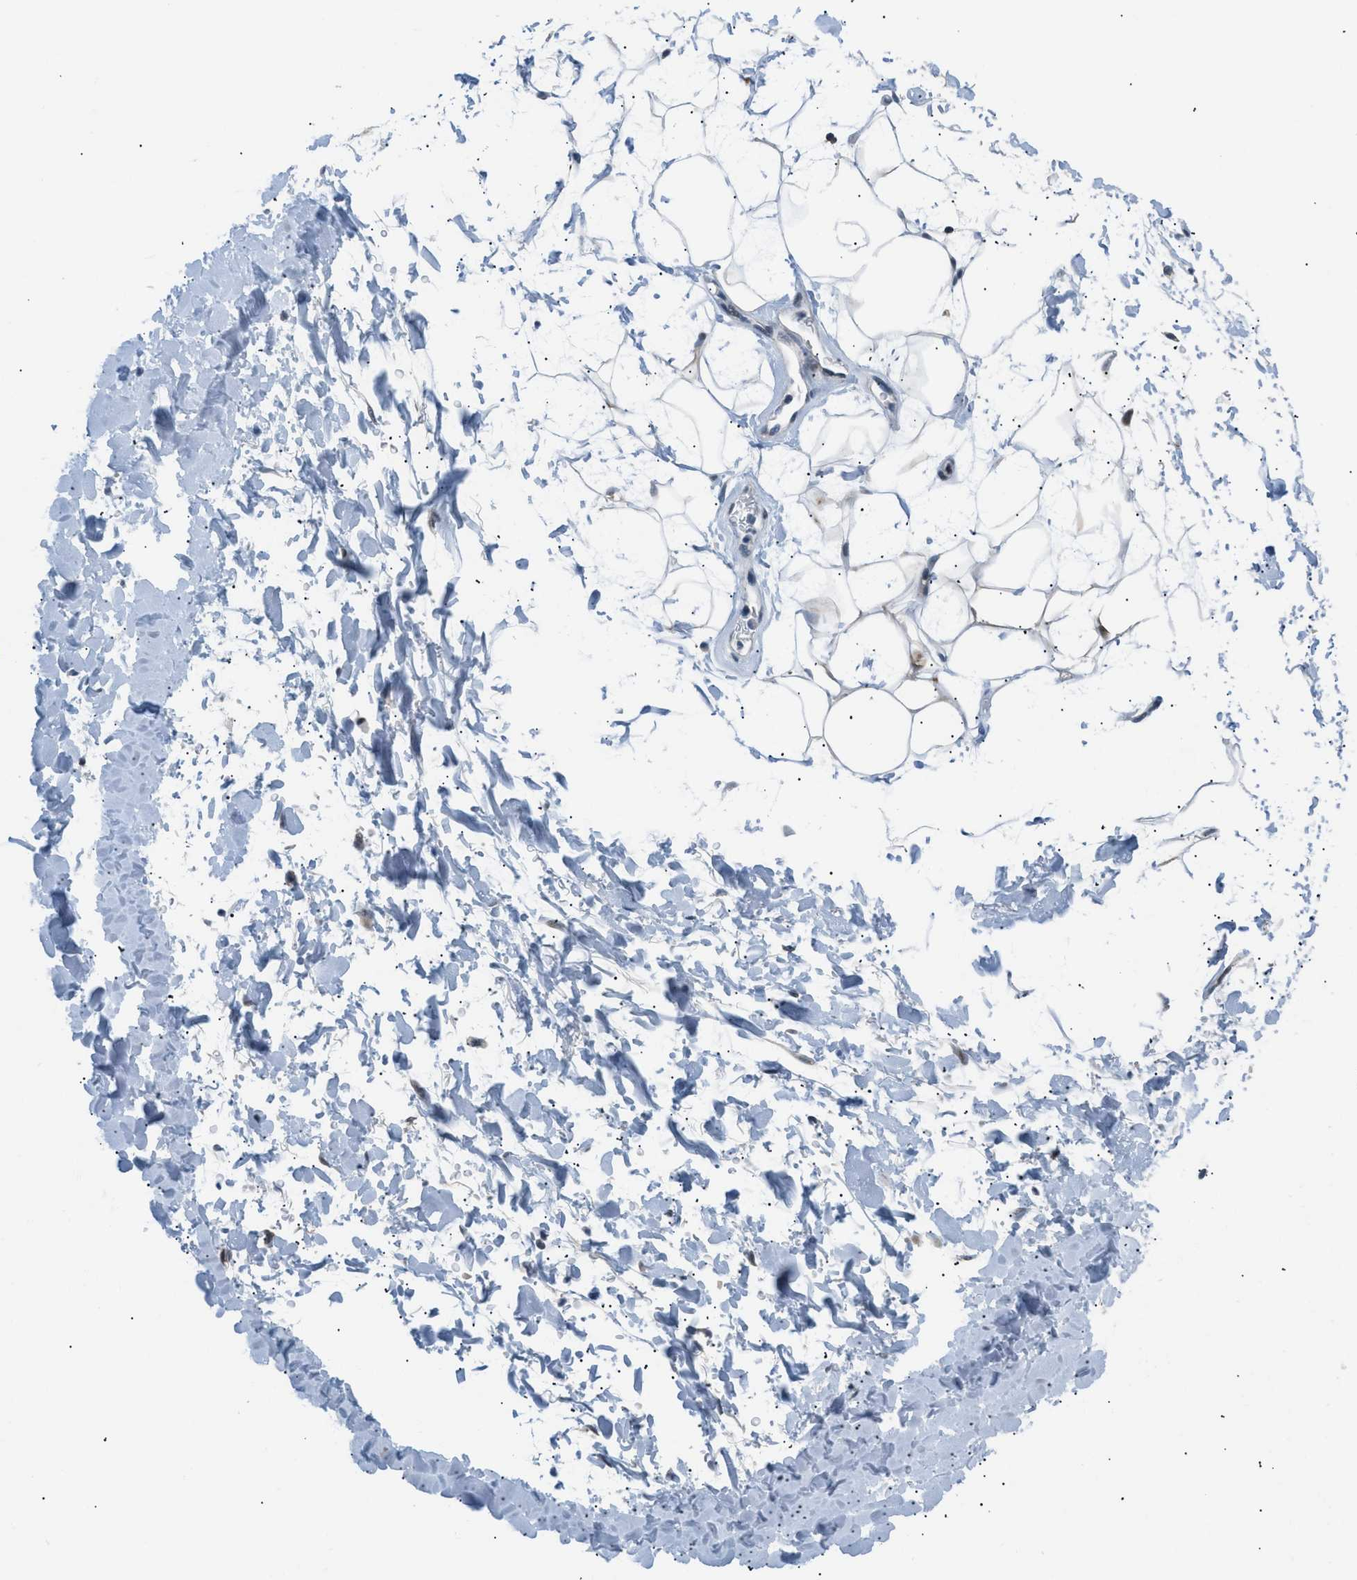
{"staining": {"intensity": "negative", "quantity": "none", "location": "none"}, "tissue": "adipose tissue", "cell_type": "Adipocytes", "image_type": "normal", "snomed": [{"axis": "morphology", "description": "Normal tissue, NOS"}, {"axis": "topography", "description": "Soft tissue"}], "caption": "The IHC histopathology image has no significant expression in adipocytes of adipose tissue. (Stains: DAB IHC with hematoxylin counter stain, Microscopy: brightfield microscopy at high magnification).", "gene": "KCNC3", "patient": {"sex": "male", "age": 72}}